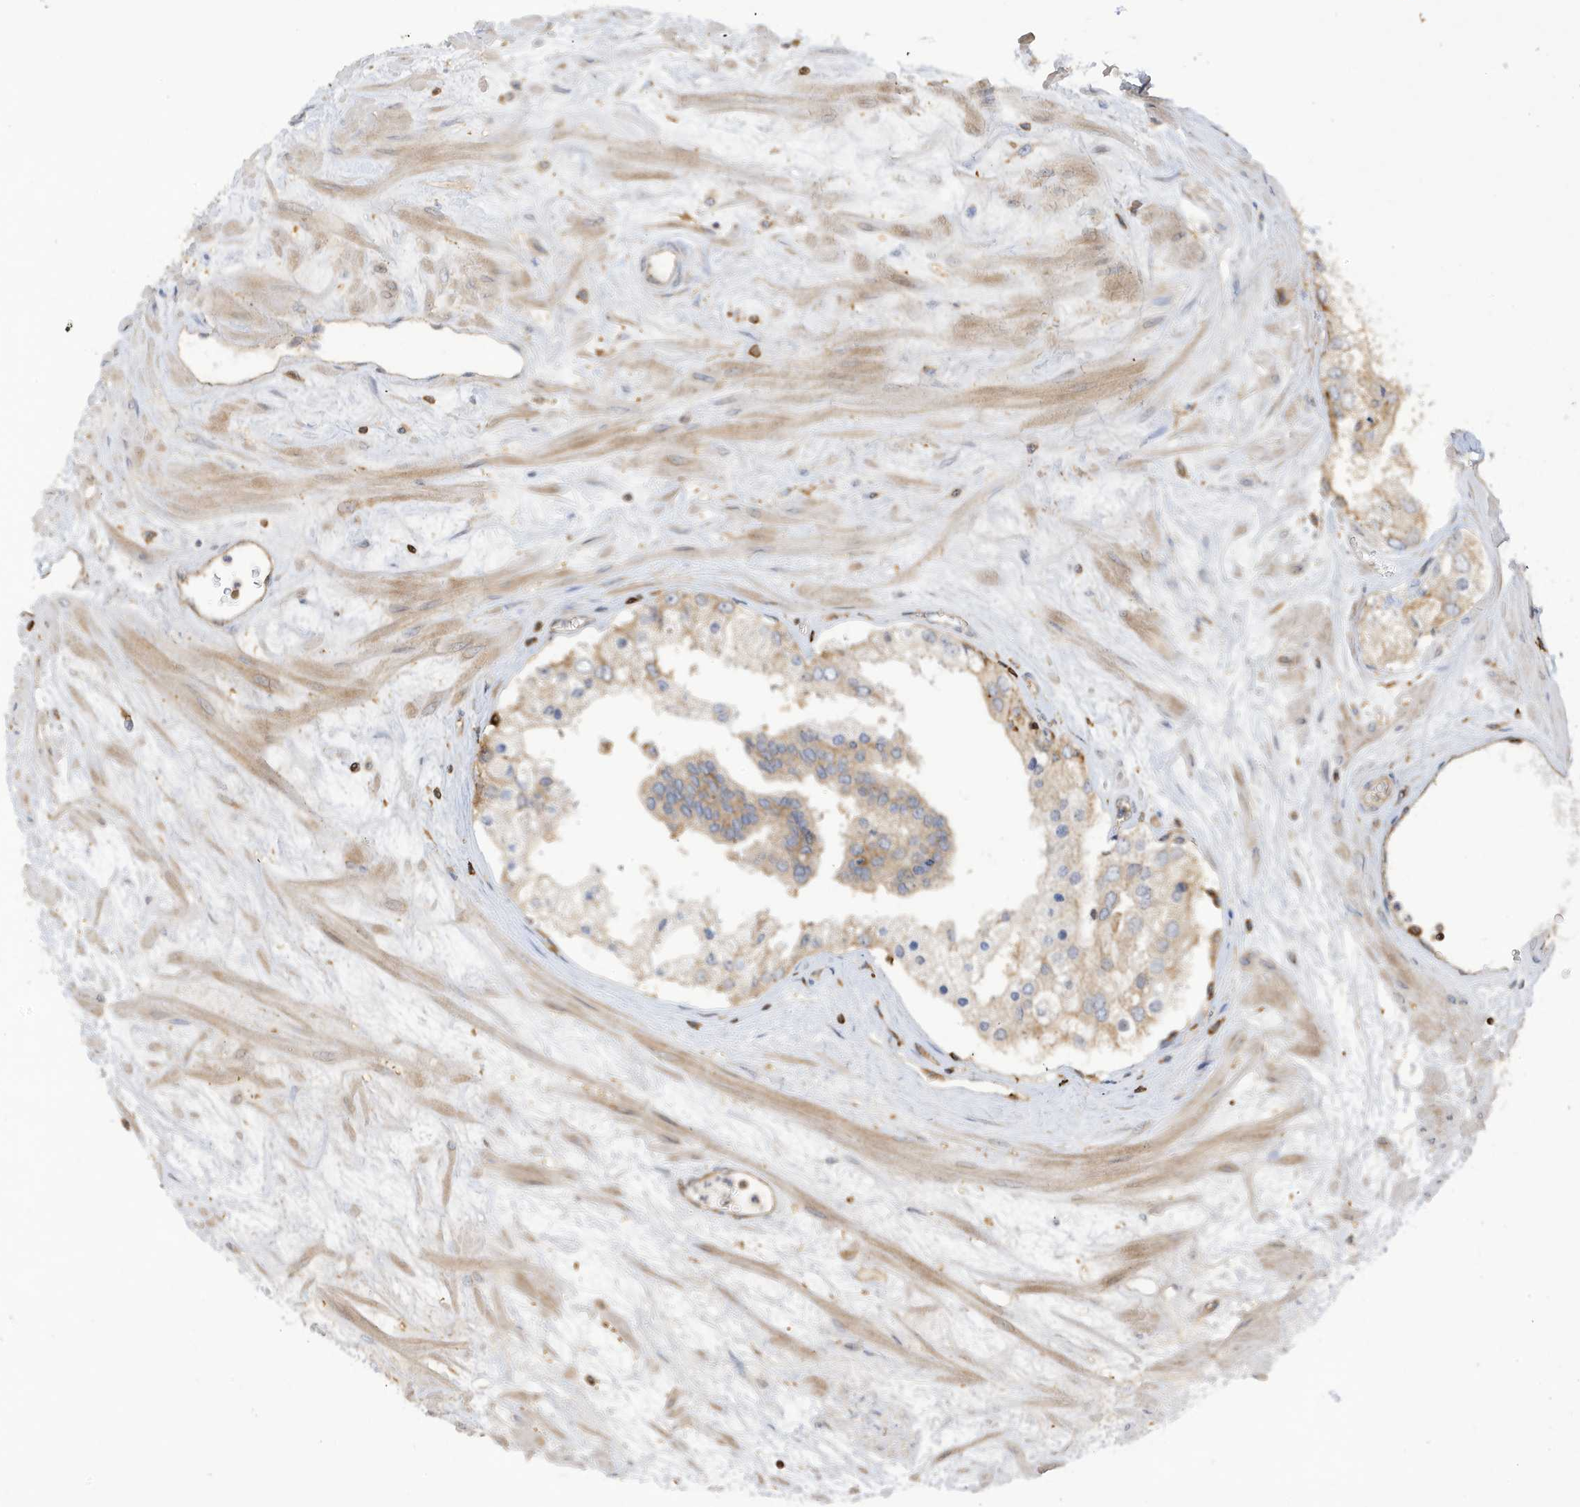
{"staining": {"intensity": "weak", "quantity": "25%-75%", "location": "cytoplasmic/membranous"}, "tissue": "prostate cancer", "cell_type": "Tumor cells", "image_type": "cancer", "snomed": [{"axis": "morphology", "description": "Adenocarcinoma, High grade"}, {"axis": "topography", "description": "Prostate"}], "caption": "Tumor cells display weak cytoplasmic/membranous positivity in approximately 25%-75% of cells in high-grade adenocarcinoma (prostate).", "gene": "PHACTR2", "patient": {"sex": "male", "age": 66}}